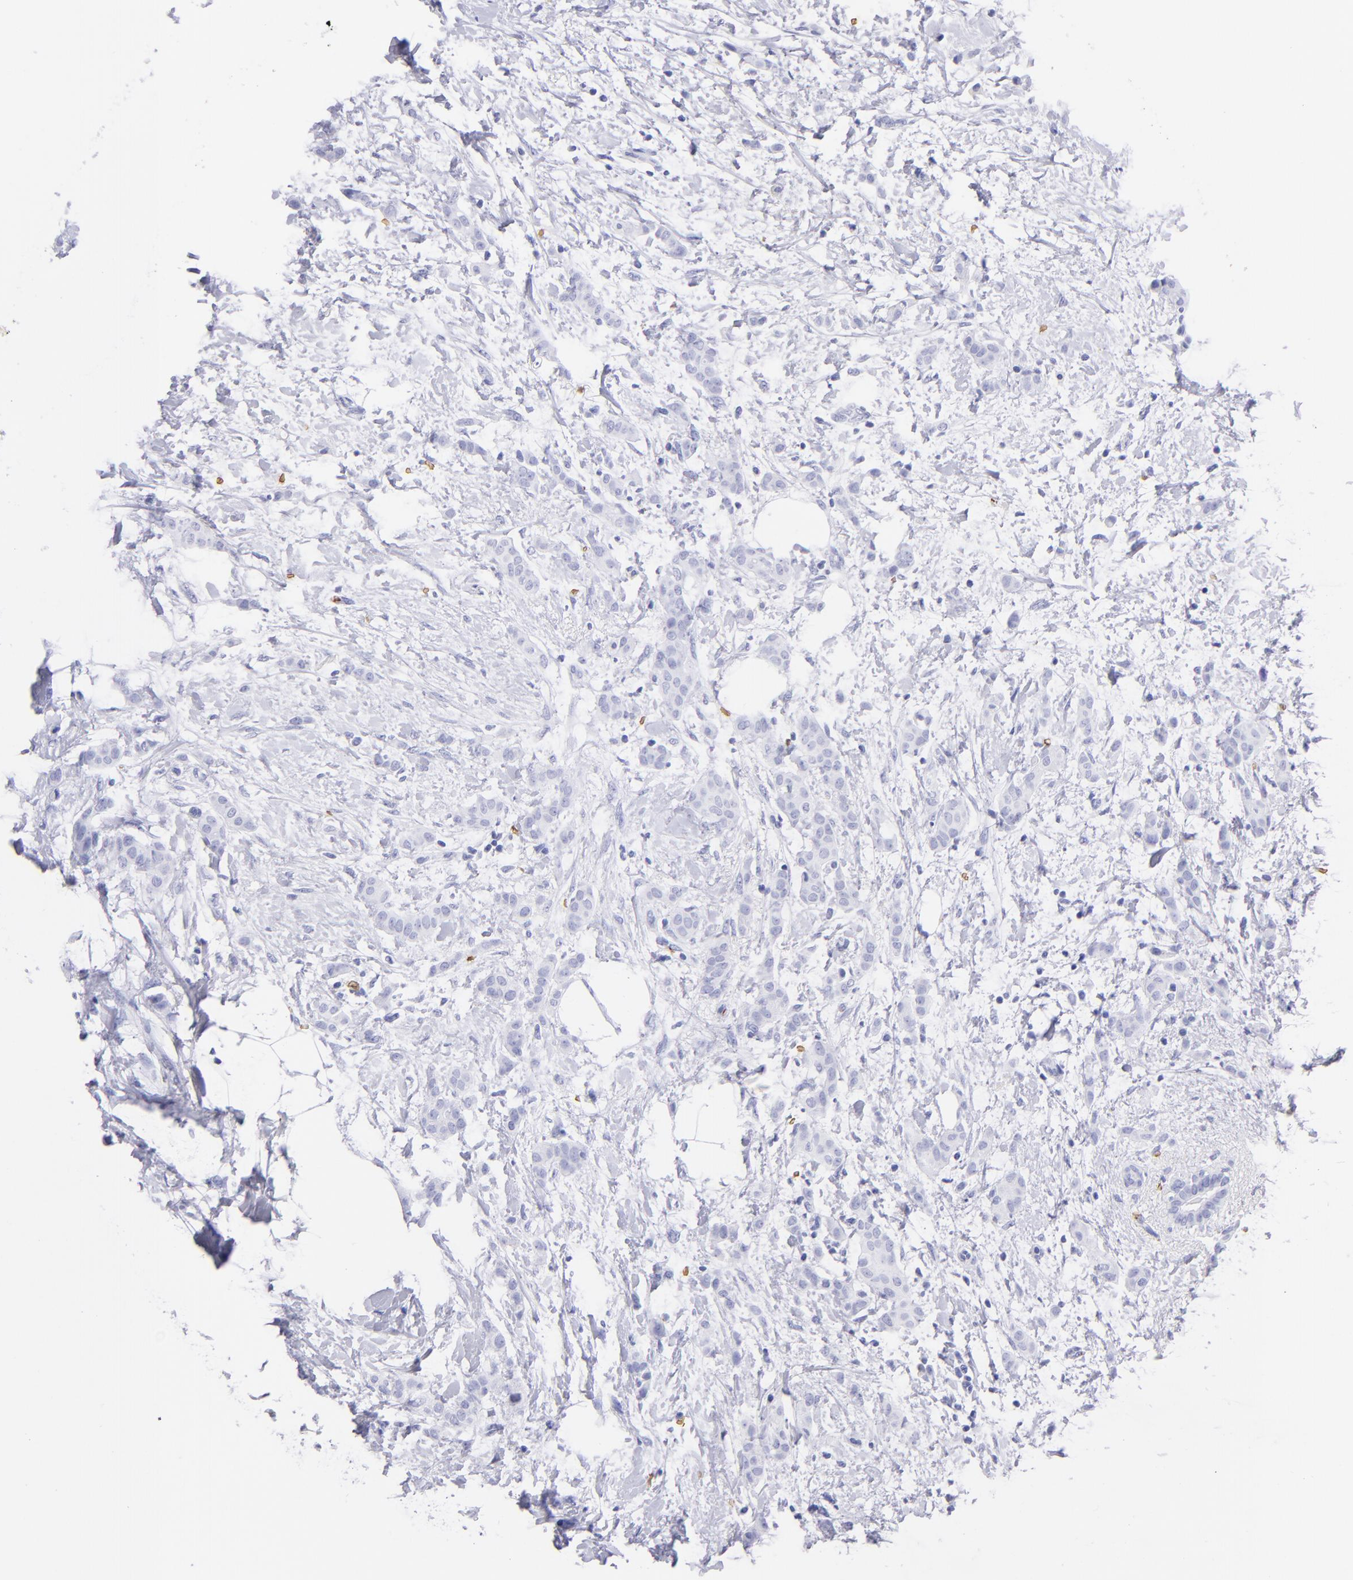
{"staining": {"intensity": "negative", "quantity": "none", "location": "none"}, "tissue": "breast cancer", "cell_type": "Tumor cells", "image_type": "cancer", "snomed": [{"axis": "morphology", "description": "Lobular carcinoma"}, {"axis": "topography", "description": "Breast"}], "caption": "High magnification brightfield microscopy of breast cancer (lobular carcinoma) stained with DAB (3,3'-diaminobenzidine) (brown) and counterstained with hematoxylin (blue): tumor cells show no significant positivity.", "gene": "GYPA", "patient": {"sex": "female", "age": 55}}